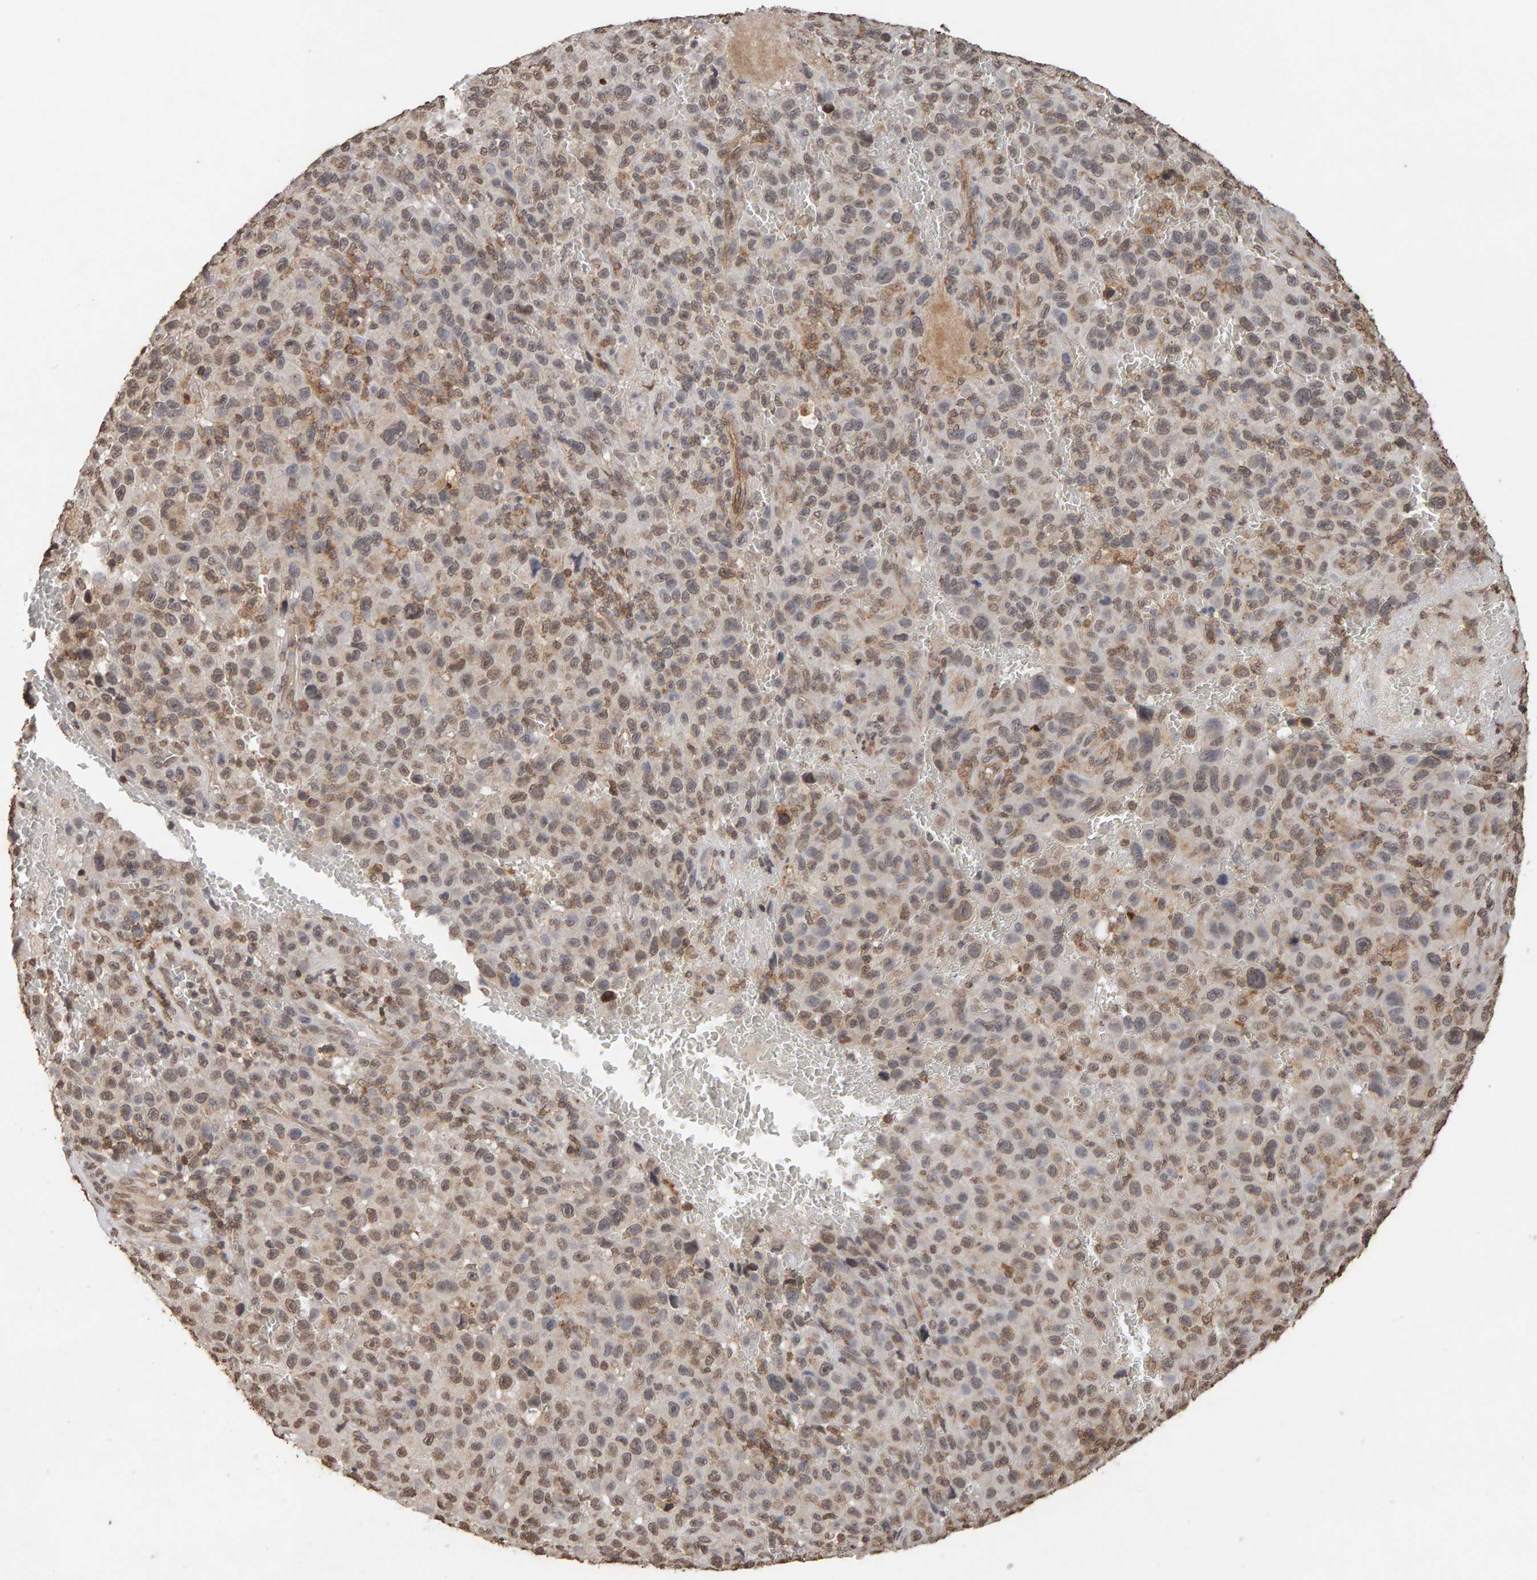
{"staining": {"intensity": "weak", "quantity": ">75%", "location": "nuclear"}, "tissue": "melanoma", "cell_type": "Tumor cells", "image_type": "cancer", "snomed": [{"axis": "morphology", "description": "Malignant melanoma, NOS"}, {"axis": "topography", "description": "Skin"}], "caption": "Immunohistochemical staining of human malignant melanoma reveals weak nuclear protein staining in approximately >75% of tumor cells.", "gene": "DNAJB5", "patient": {"sex": "female", "age": 82}}